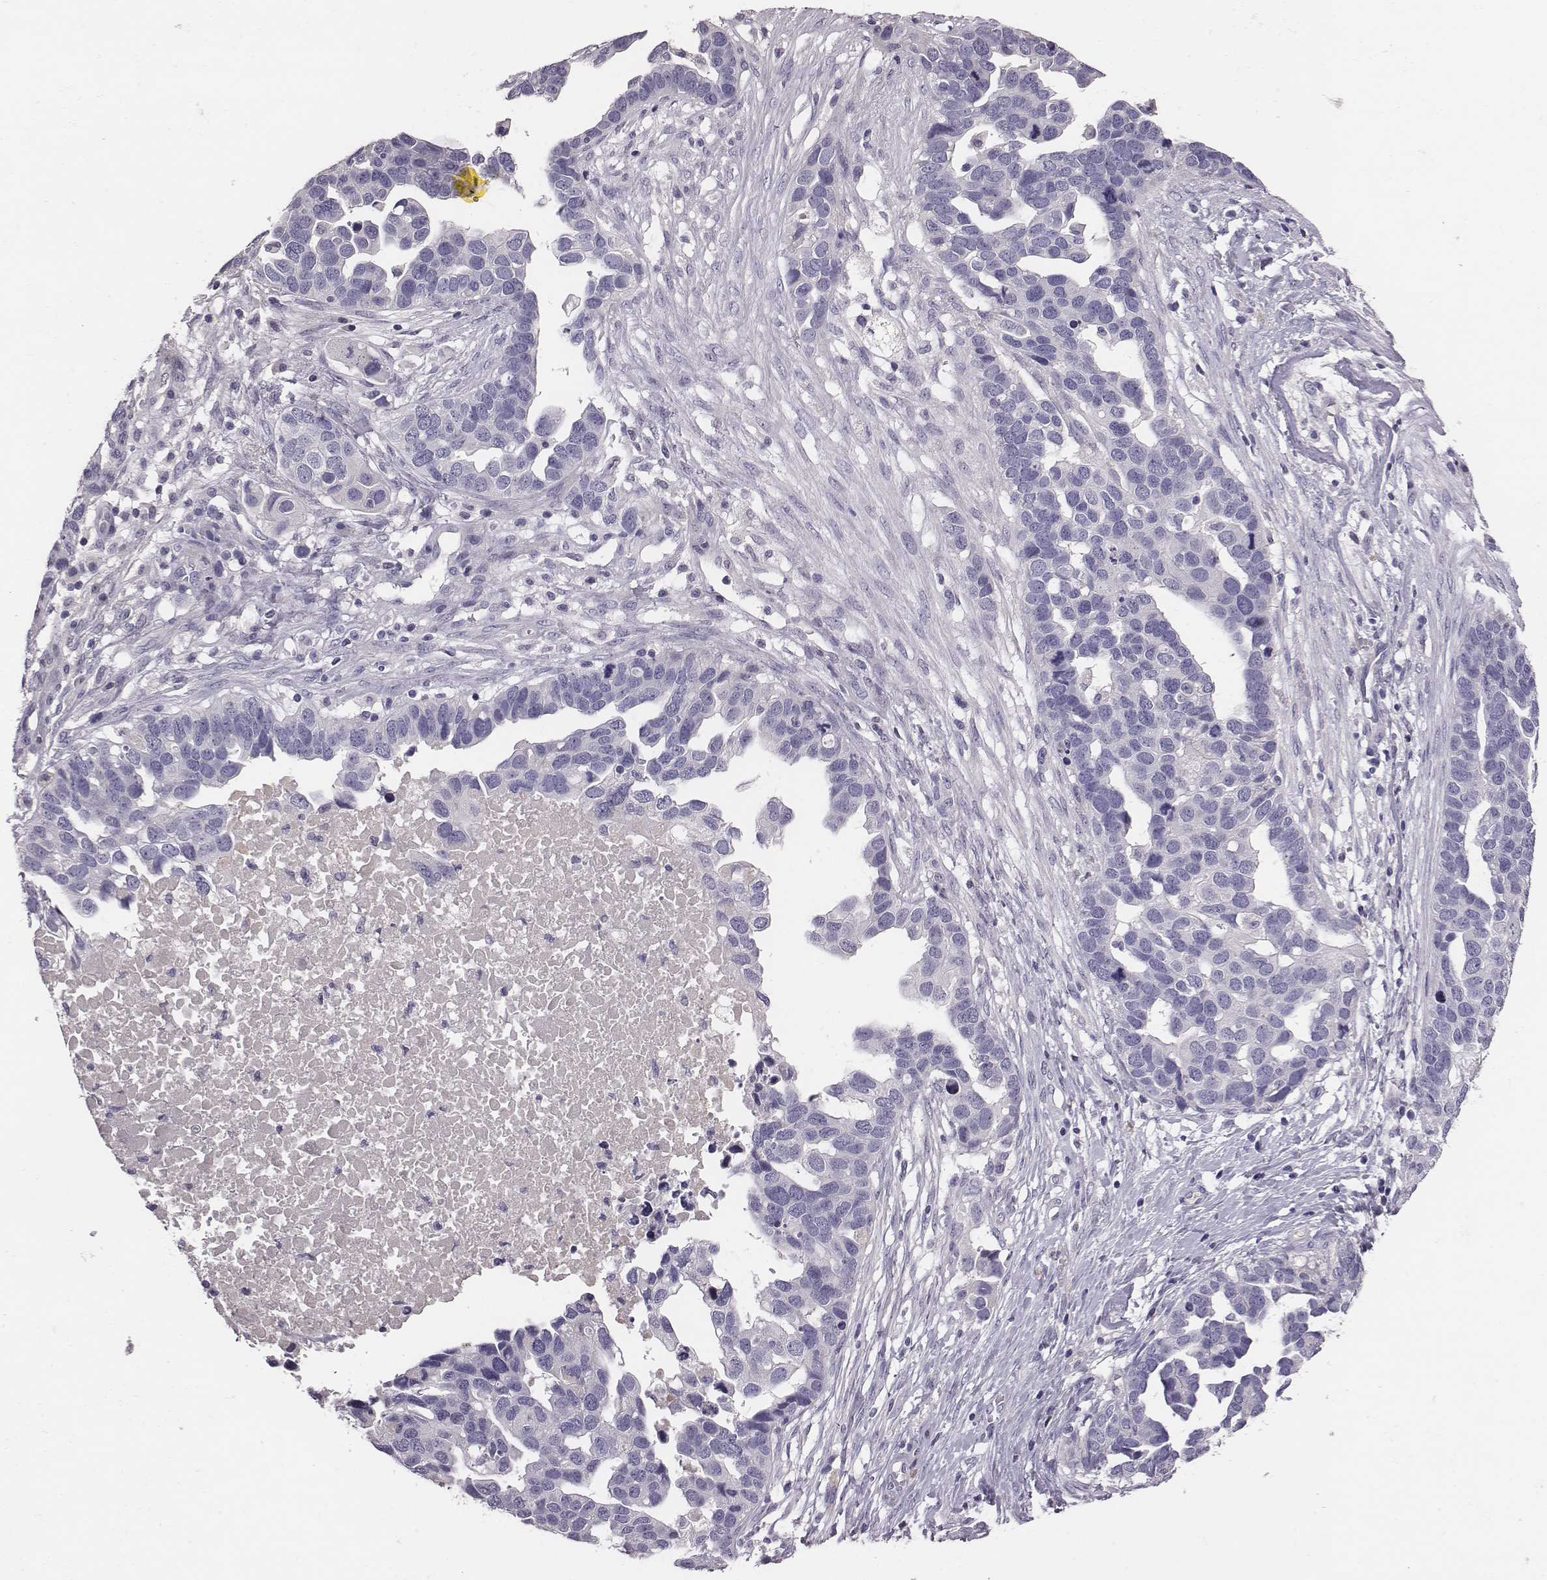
{"staining": {"intensity": "negative", "quantity": "none", "location": "none"}, "tissue": "ovarian cancer", "cell_type": "Tumor cells", "image_type": "cancer", "snomed": [{"axis": "morphology", "description": "Cystadenocarcinoma, serous, NOS"}, {"axis": "topography", "description": "Ovary"}], "caption": "A photomicrograph of ovarian cancer stained for a protein displays no brown staining in tumor cells.", "gene": "EN1", "patient": {"sex": "female", "age": 54}}